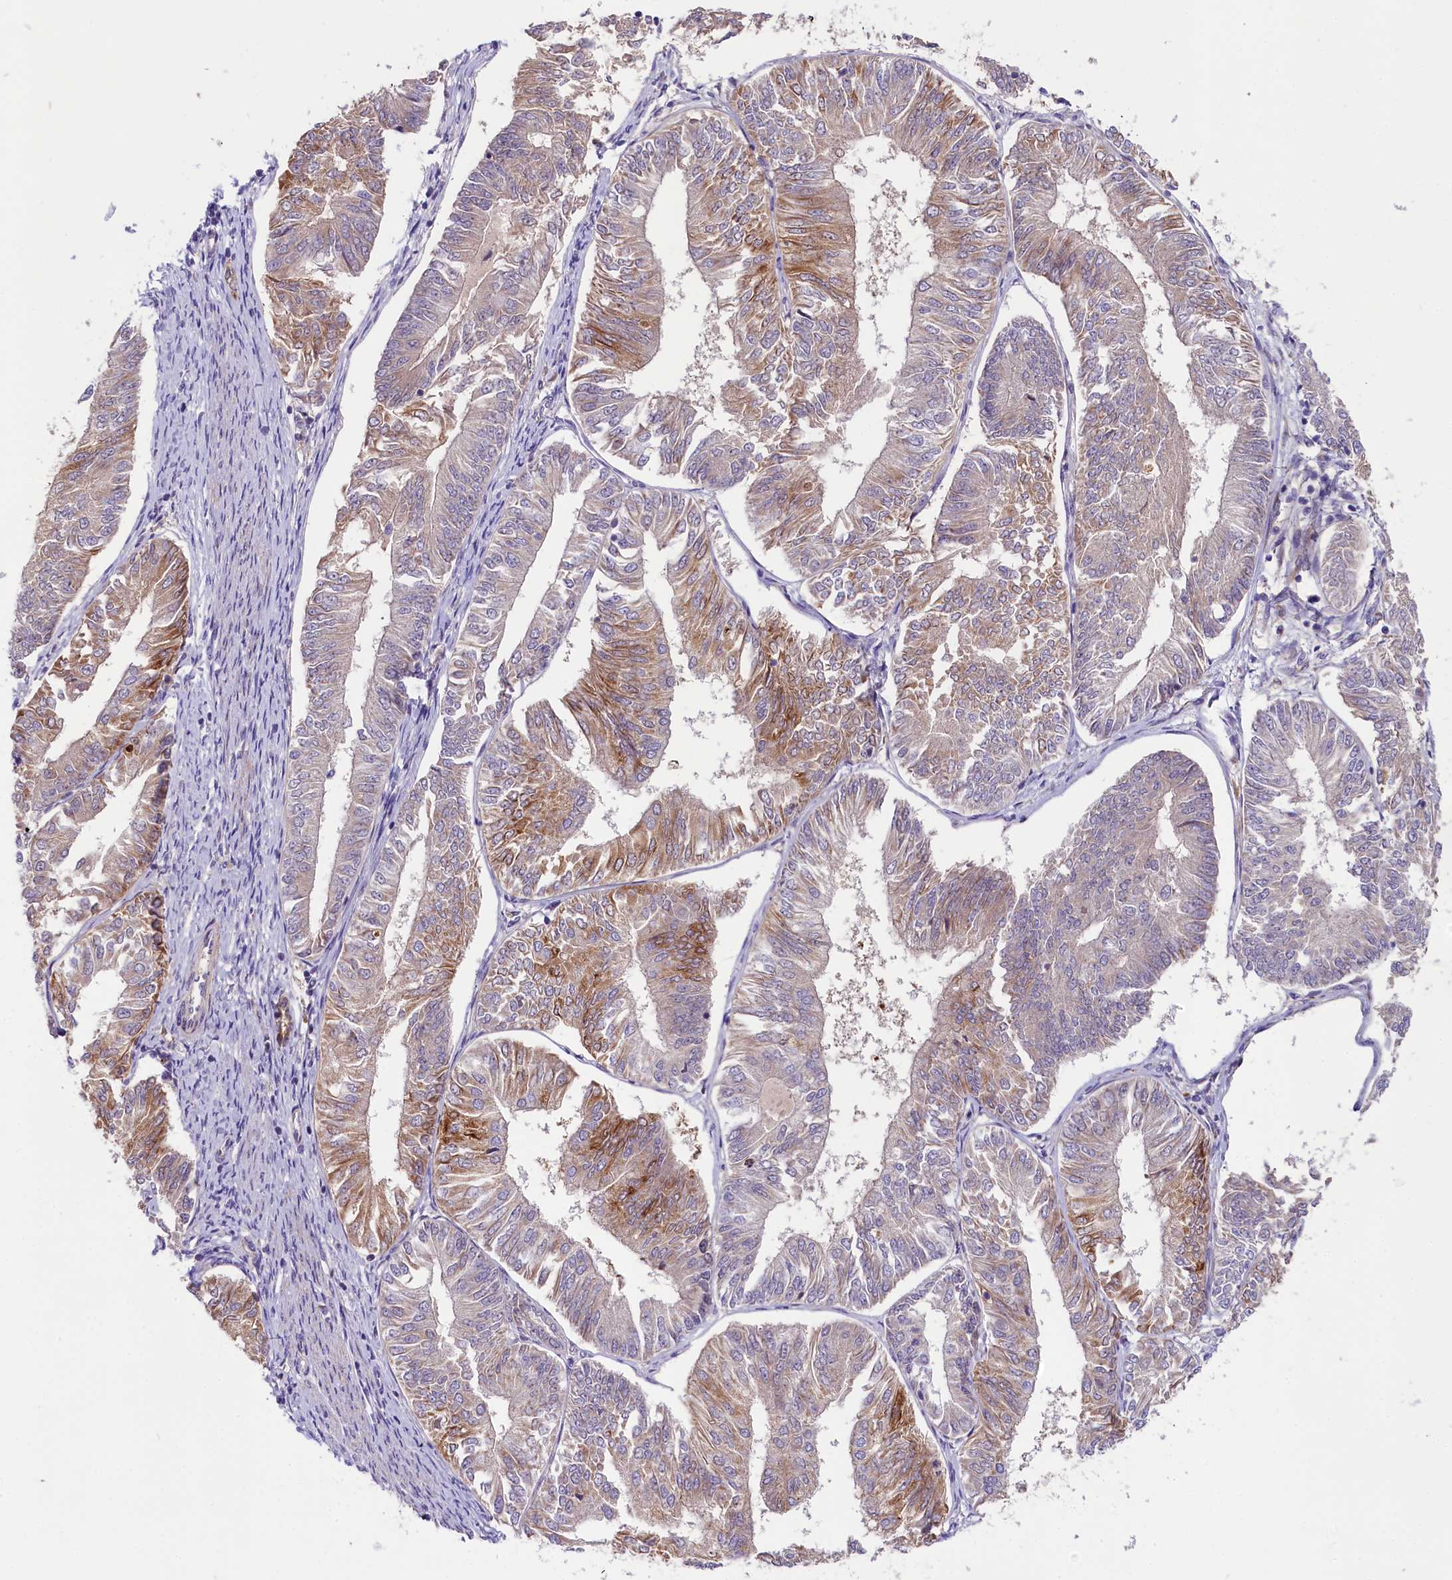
{"staining": {"intensity": "moderate", "quantity": "<25%", "location": "cytoplasmic/membranous"}, "tissue": "endometrial cancer", "cell_type": "Tumor cells", "image_type": "cancer", "snomed": [{"axis": "morphology", "description": "Adenocarcinoma, NOS"}, {"axis": "topography", "description": "Endometrium"}], "caption": "The micrograph exhibits a brown stain indicating the presence of a protein in the cytoplasmic/membranous of tumor cells in endometrial cancer.", "gene": "COG8", "patient": {"sex": "female", "age": 58}}